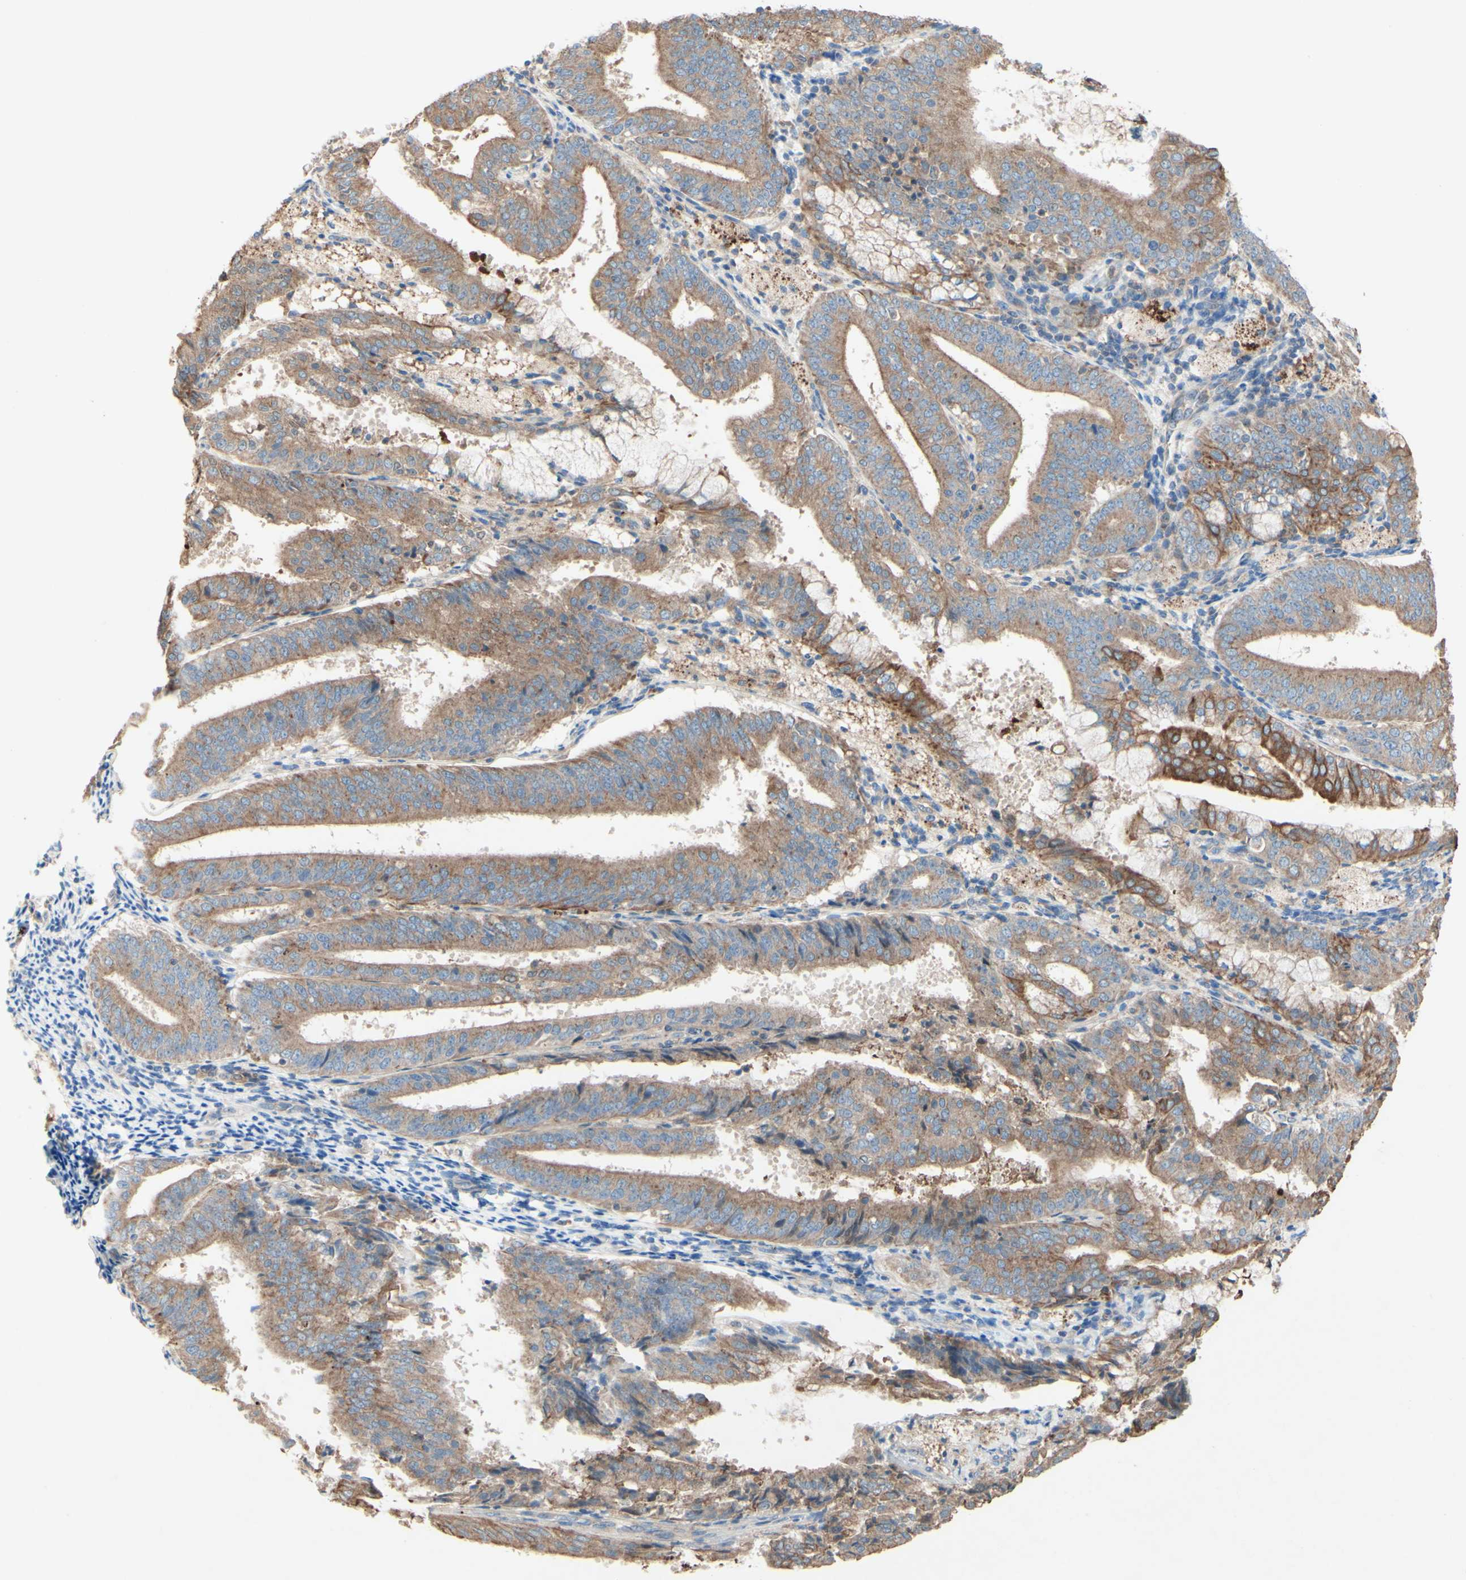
{"staining": {"intensity": "moderate", "quantity": ">75%", "location": "cytoplasmic/membranous"}, "tissue": "endometrial cancer", "cell_type": "Tumor cells", "image_type": "cancer", "snomed": [{"axis": "morphology", "description": "Adenocarcinoma, NOS"}, {"axis": "topography", "description": "Endometrium"}], "caption": "Immunohistochemistry (IHC) (DAB (3,3'-diaminobenzidine)) staining of human endometrial adenocarcinoma reveals moderate cytoplasmic/membranous protein expression in about >75% of tumor cells.", "gene": "MTM1", "patient": {"sex": "female", "age": 63}}